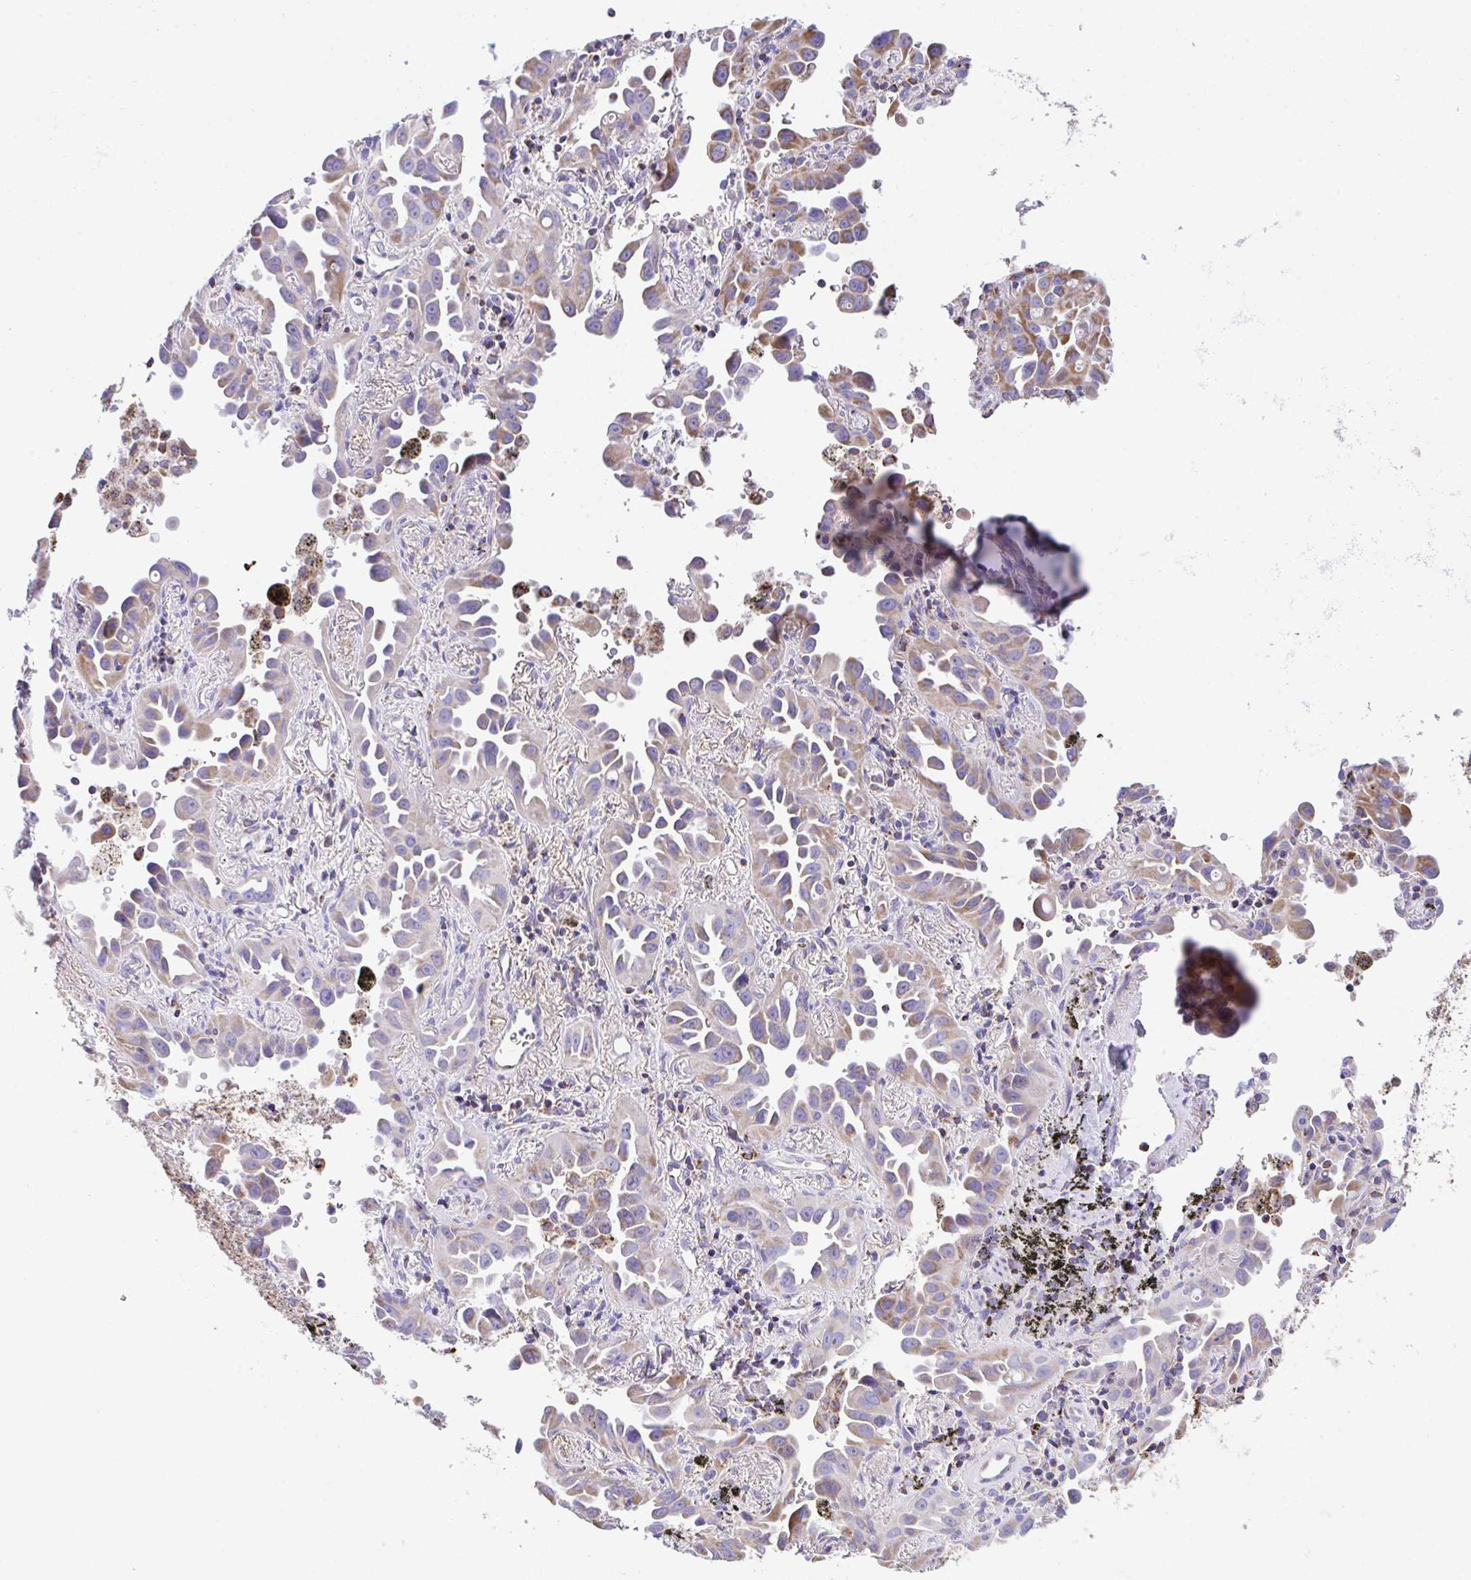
{"staining": {"intensity": "weak", "quantity": "25%-75%", "location": "cytoplasmic/membranous"}, "tissue": "lung cancer", "cell_type": "Tumor cells", "image_type": "cancer", "snomed": [{"axis": "morphology", "description": "Adenocarcinoma, NOS"}, {"axis": "topography", "description": "Lung"}], "caption": "An immunohistochemistry micrograph of tumor tissue is shown. Protein staining in brown shows weak cytoplasmic/membranous positivity in lung adenocarcinoma within tumor cells.", "gene": "PCMTD2", "patient": {"sex": "male", "age": 68}}